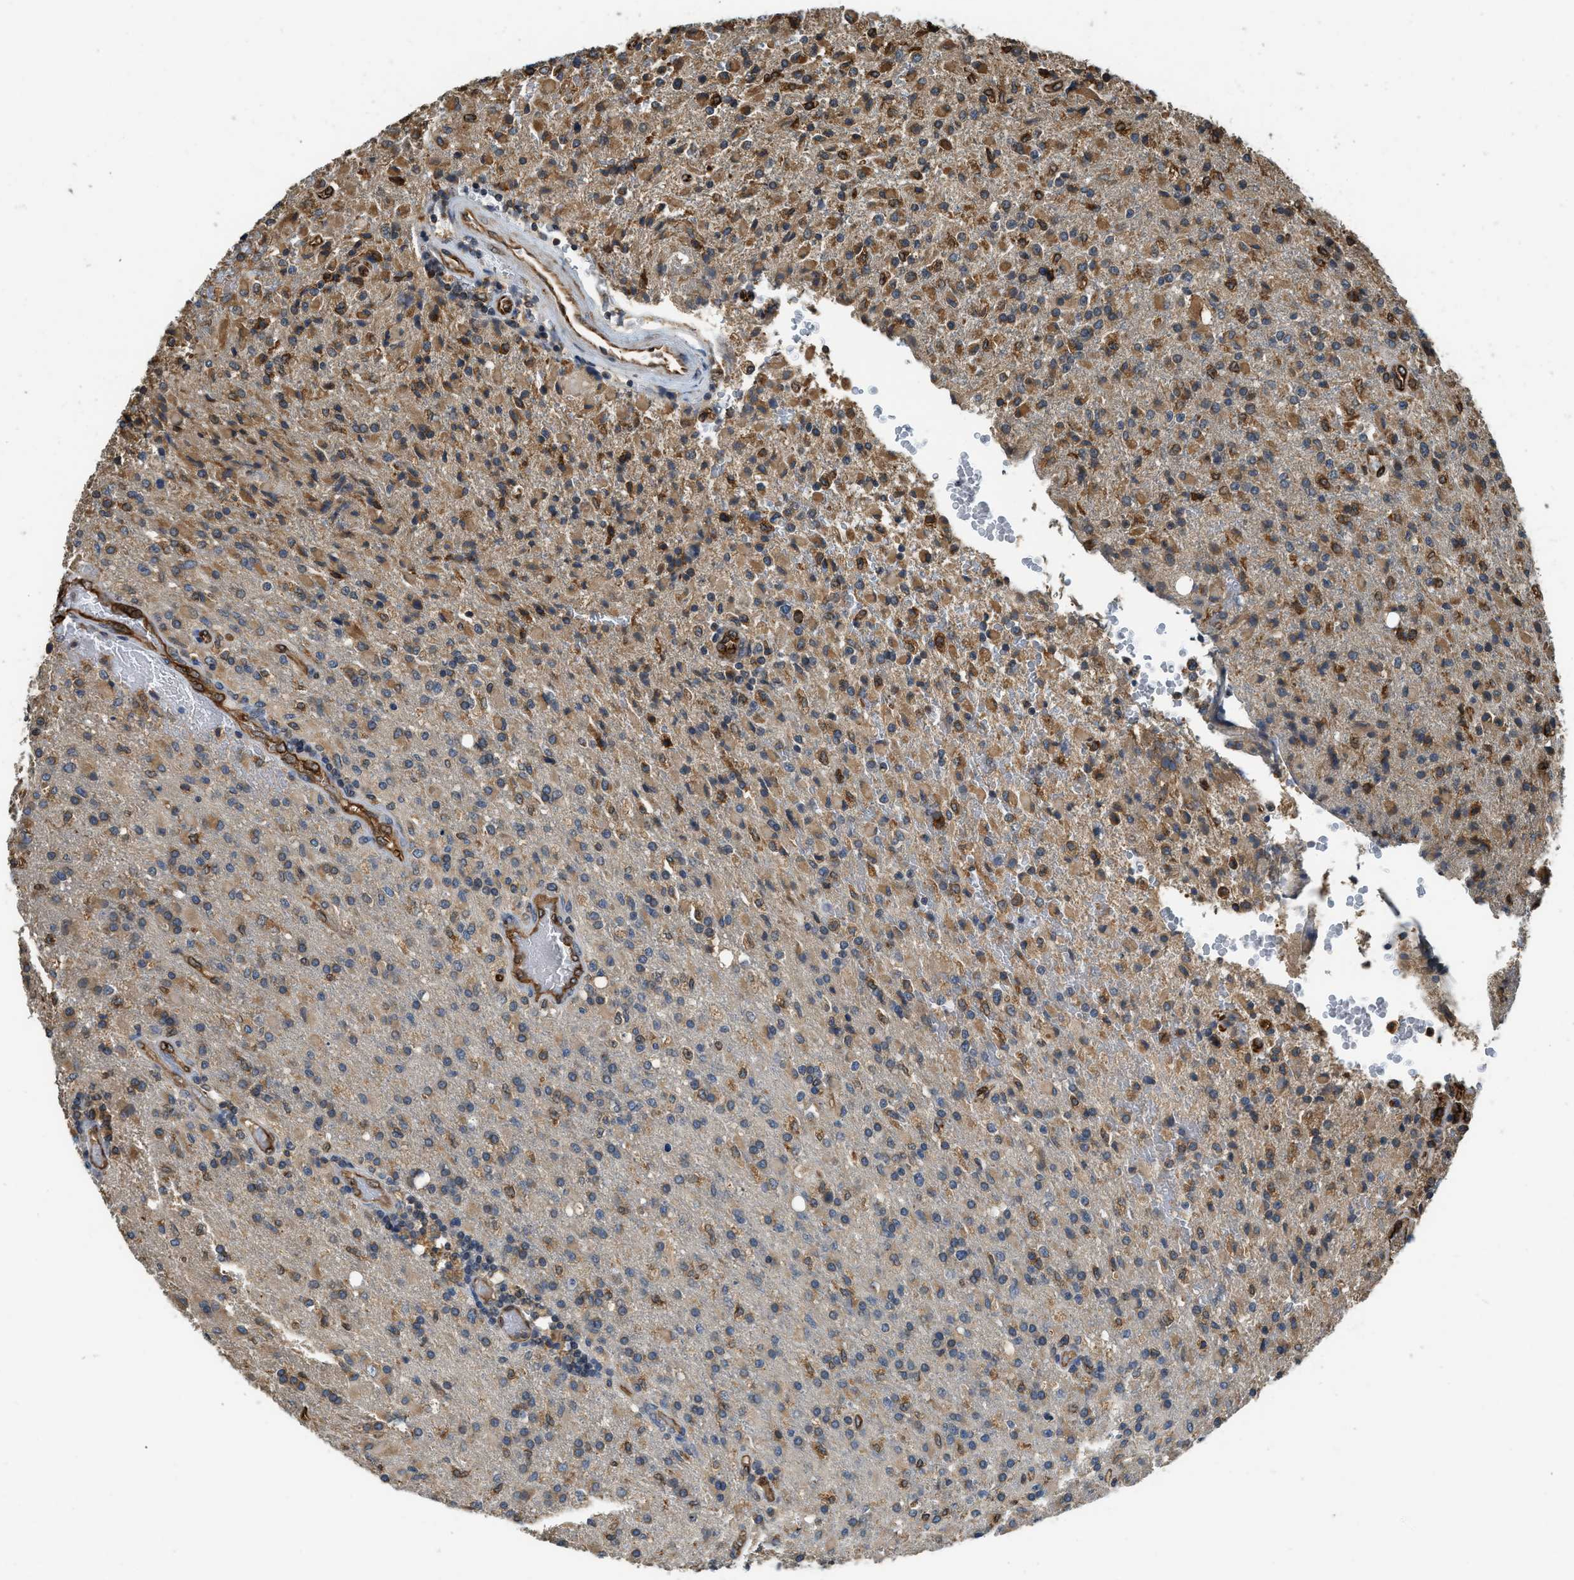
{"staining": {"intensity": "moderate", "quantity": ">75%", "location": "cytoplasmic/membranous"}, "tissue": "glioma", "cell_type": "Tumor cells", "image_type": "cancer", "snomed": [{"axis": "morphology", "description": "Glioma, malignant, High grade"}, {"axis": "topography", "description": "Brain"}], "caption": "A photomicrograph showing moderate cytoplasmic/membranous expression in about >75% of tumor cells in glioma, as visualized by brown immunohistochemical staining.", "gene": "BCAP31", "patient": {"sex": "male", "age": 71}}